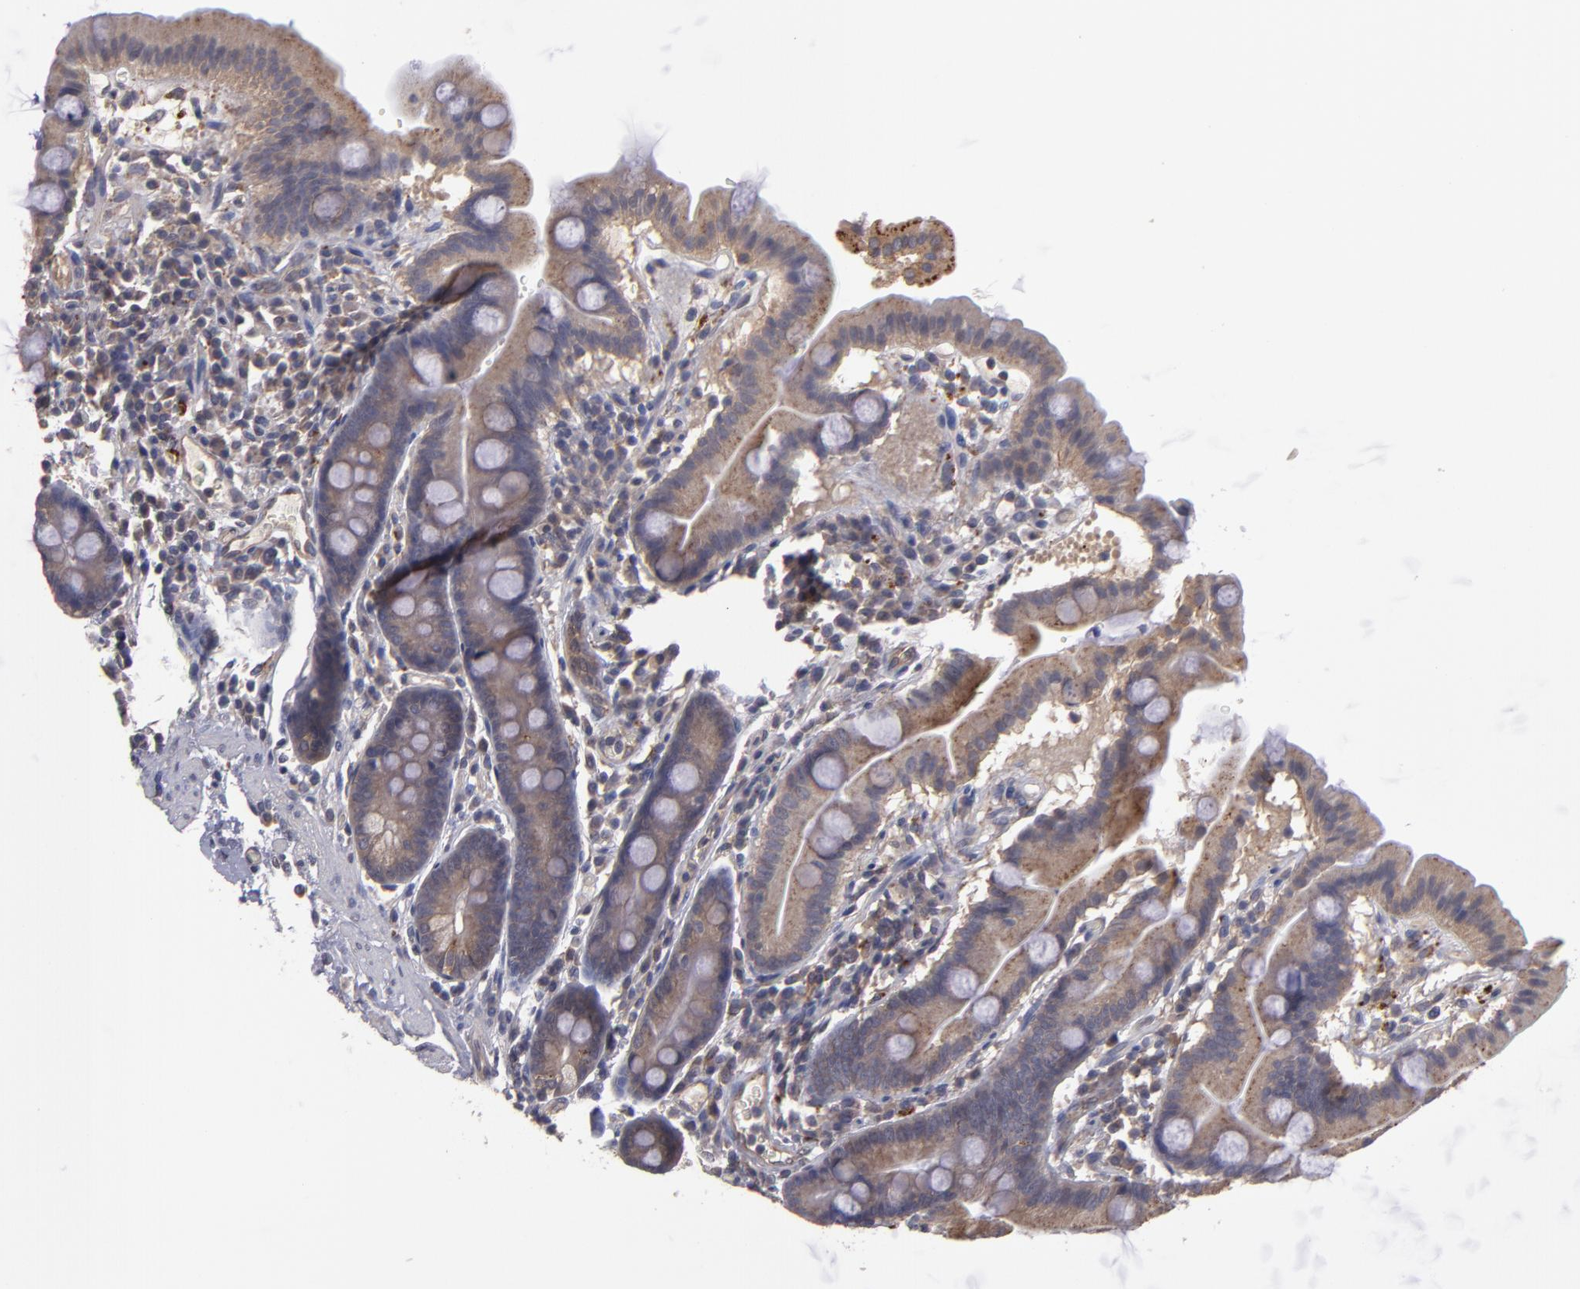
{"staining": {"intensity": "strong", "quantity": ">75%", "location": "cytoplasmic/membranous"}, "tissue": "duodenum", "cell_type": "Glandular cells", "image_type": "normal", "snomed": [{"axis": "morphology", "description": "Normal tissue, NOS"}, {"axis": "topography", "description": "Duodenum"}], "caption": "Brown immunohistochemical staining in unremarkable human duodenum exhibits strong cytoplasmic/membranous expression in about >75% of glandular cells. Nuclei are stained in blue.", "gene": "CTSO", "patient": {"sex": "male", "age": 50}}